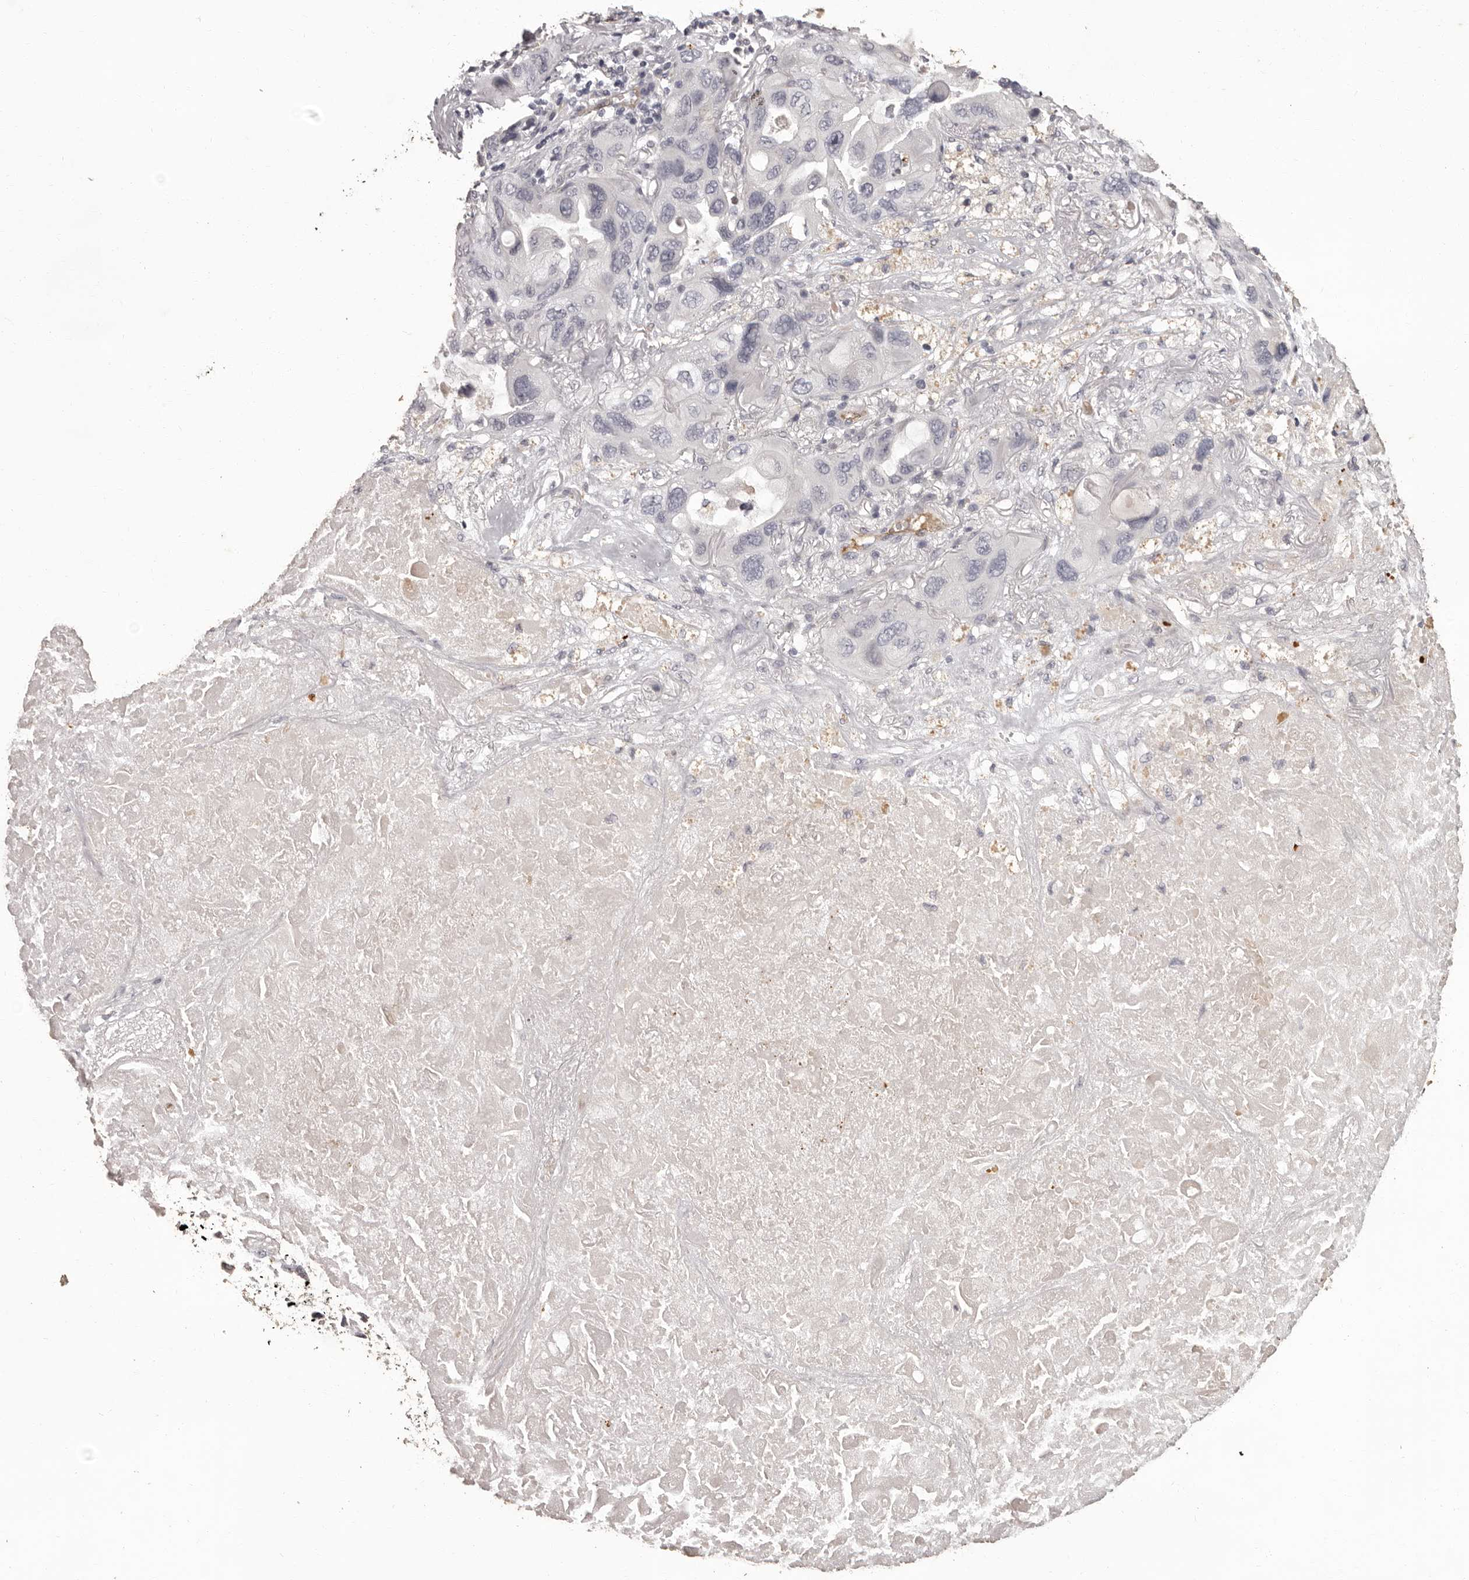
{"staining": {"intensity": "negative", "quantity": "none", "location": "none"}, "tissue": "lung cancer", "cell_type": "Tumor cells", "image_type": "cancer", "snomed": [{"axis": "morphology", "description": "Squamous cell carcinoma, NOS"}, {"axis": "topography", "description": "Lung"}], "caption": "IHC micrograph of neoplastic tissue: lung cancer (squamous cell carcinoma) stained with DAB (3,3'-diaminobenzidine) demonstrates no significant protein staining in tumor cells. The staining was performed using DAB to visualize the protein expression in brown, while the nuclei were stained in blue with hematoxylin (Magnification: 20x).", "gene": "GPR78", "patient": {"sex": "female", "age": 73}}